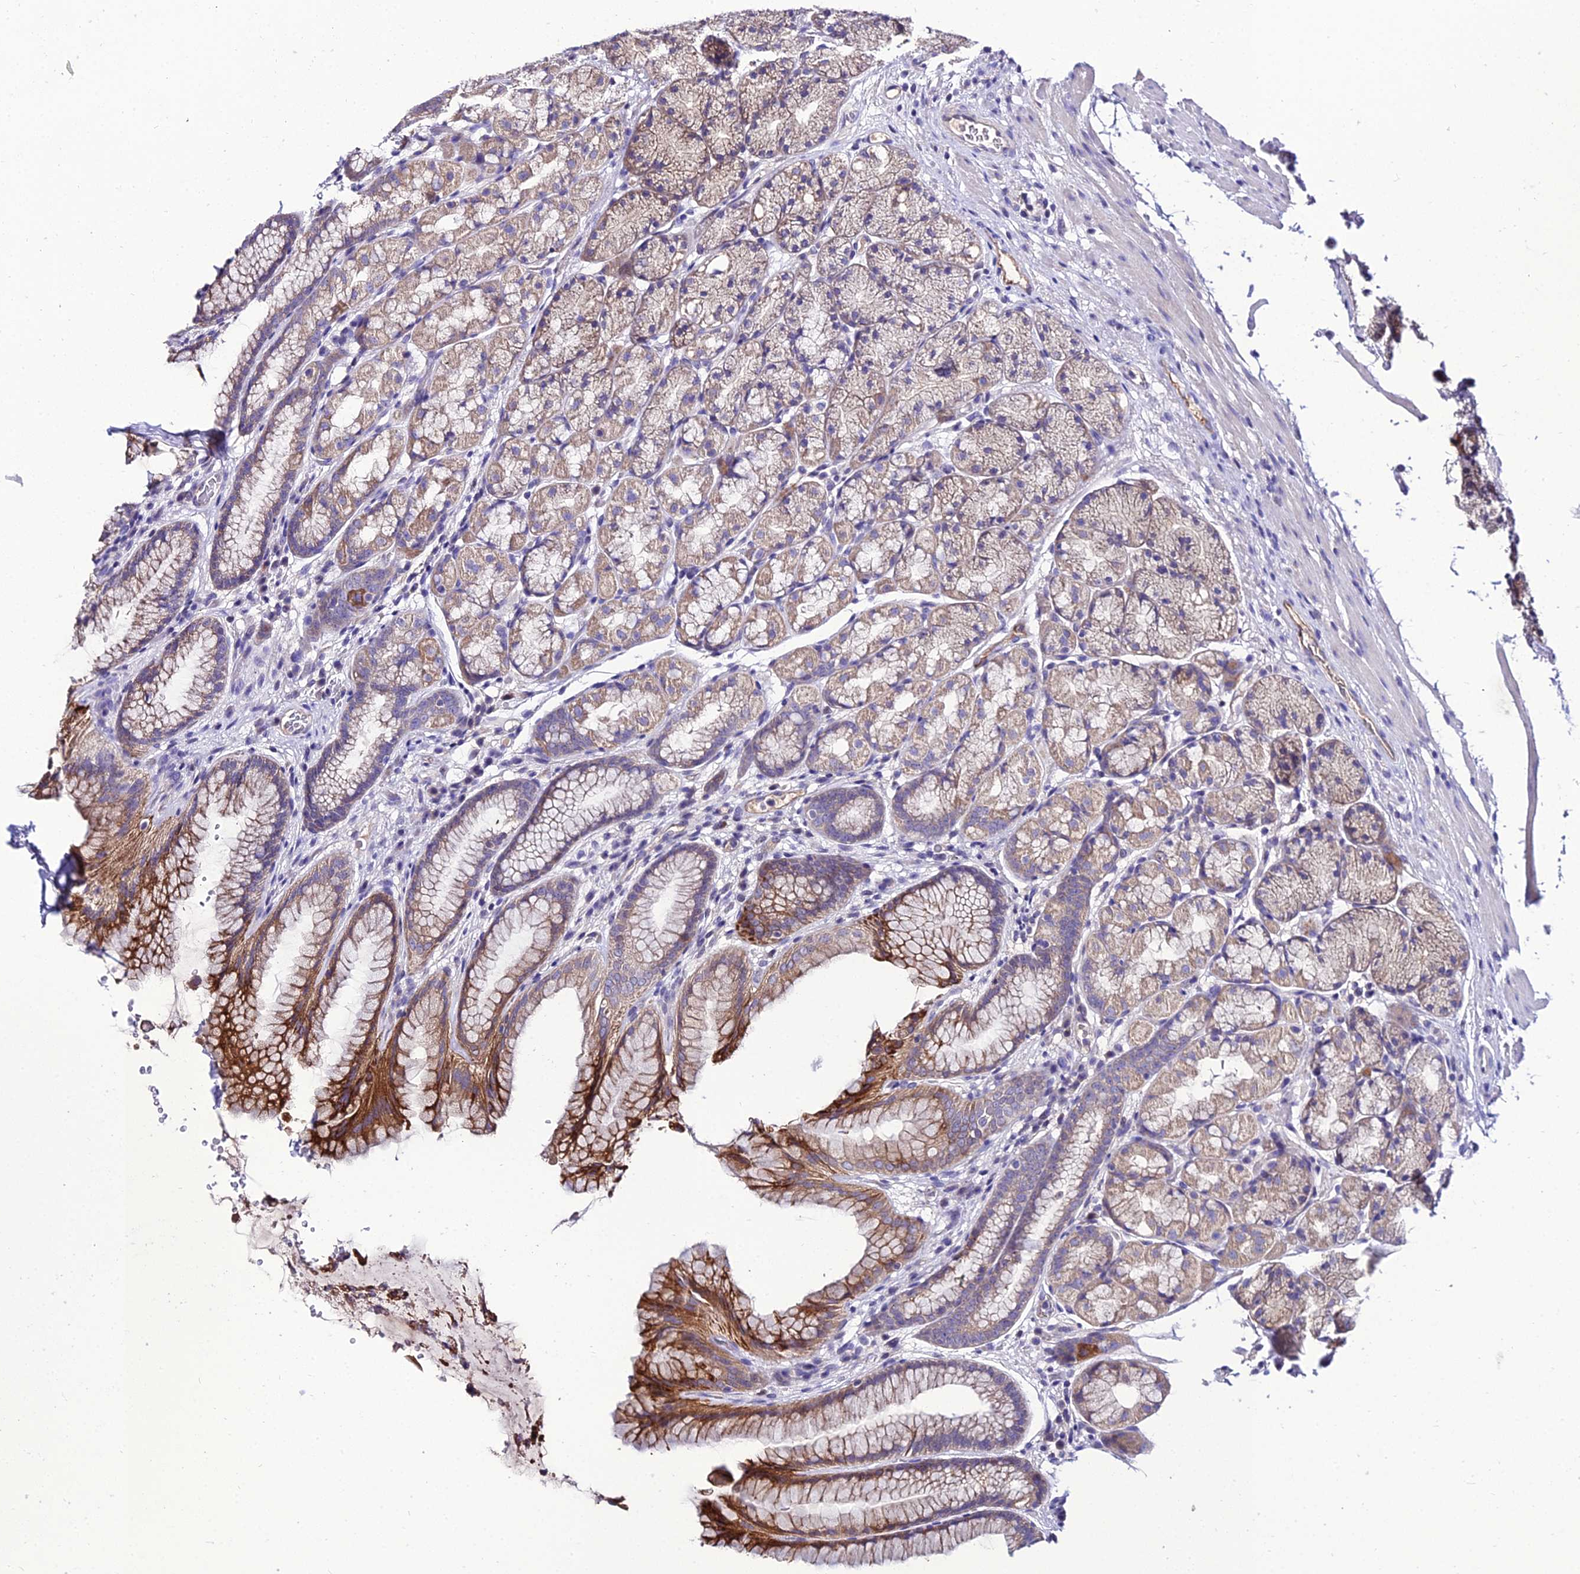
{"staining": {"intensity": "strong", "quantity": "<25%", "location": "cytoplasmic/membranous"}, "tissue": "stomach", "cell_type": "Glandular cells", "image_type": "normal", "snomed": [{"axis": "morphology", "description": "Normal tissue, NOS"}, {"axis": "topography", "description": "Stomach"}], "caption": "Human stomach stained with a brown dye exhibits strong cytoplasmic/membranous positive expression in about <25% of glandular cells.", "gene": "SHQ1", "patient": {"sex": "male", "age": 63}}